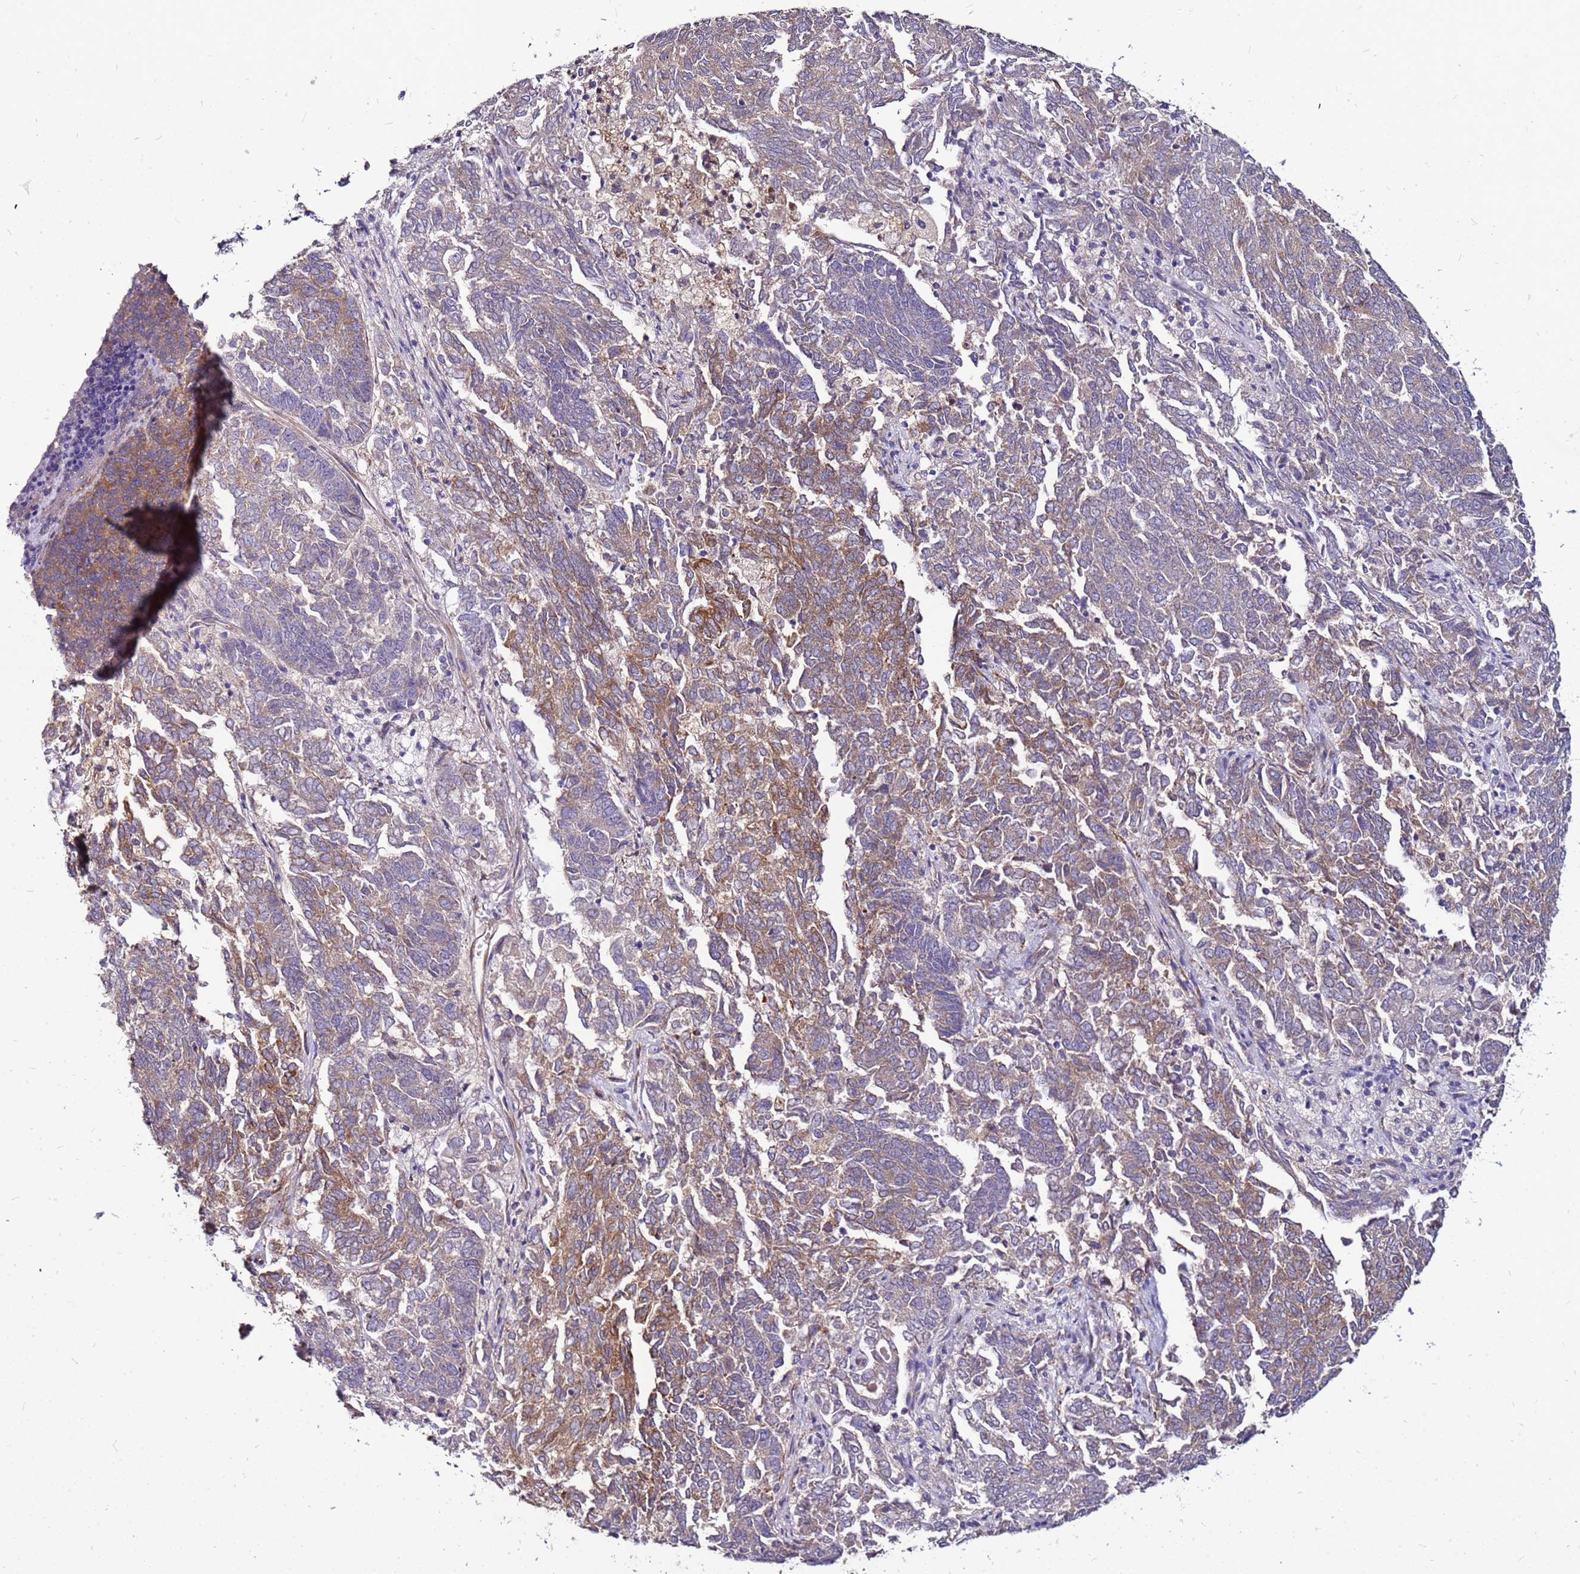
{"staining": {"intensity": "moderate", "quantity": ">75%", "location": "cytoplasmic/membranous"}, "tissue": "endometrial cancer", "cell_type": "Tumor cells", "image_type": "cancer", "snomed": [{"axis": "morphology", "description": "Adenocarcinoma, NOS"}, {"axis": "topography", "description": "Endometrium"}], "caption": "A medium amount of moderate cytoplasmic/membranous expression is seen in about >75% of tumor cells in endometrial adenocarcinoma tissue. Nuclei are stained in blue.", "gene": "SLC44A3", "patient": {"sex": "female", "age": 80}}